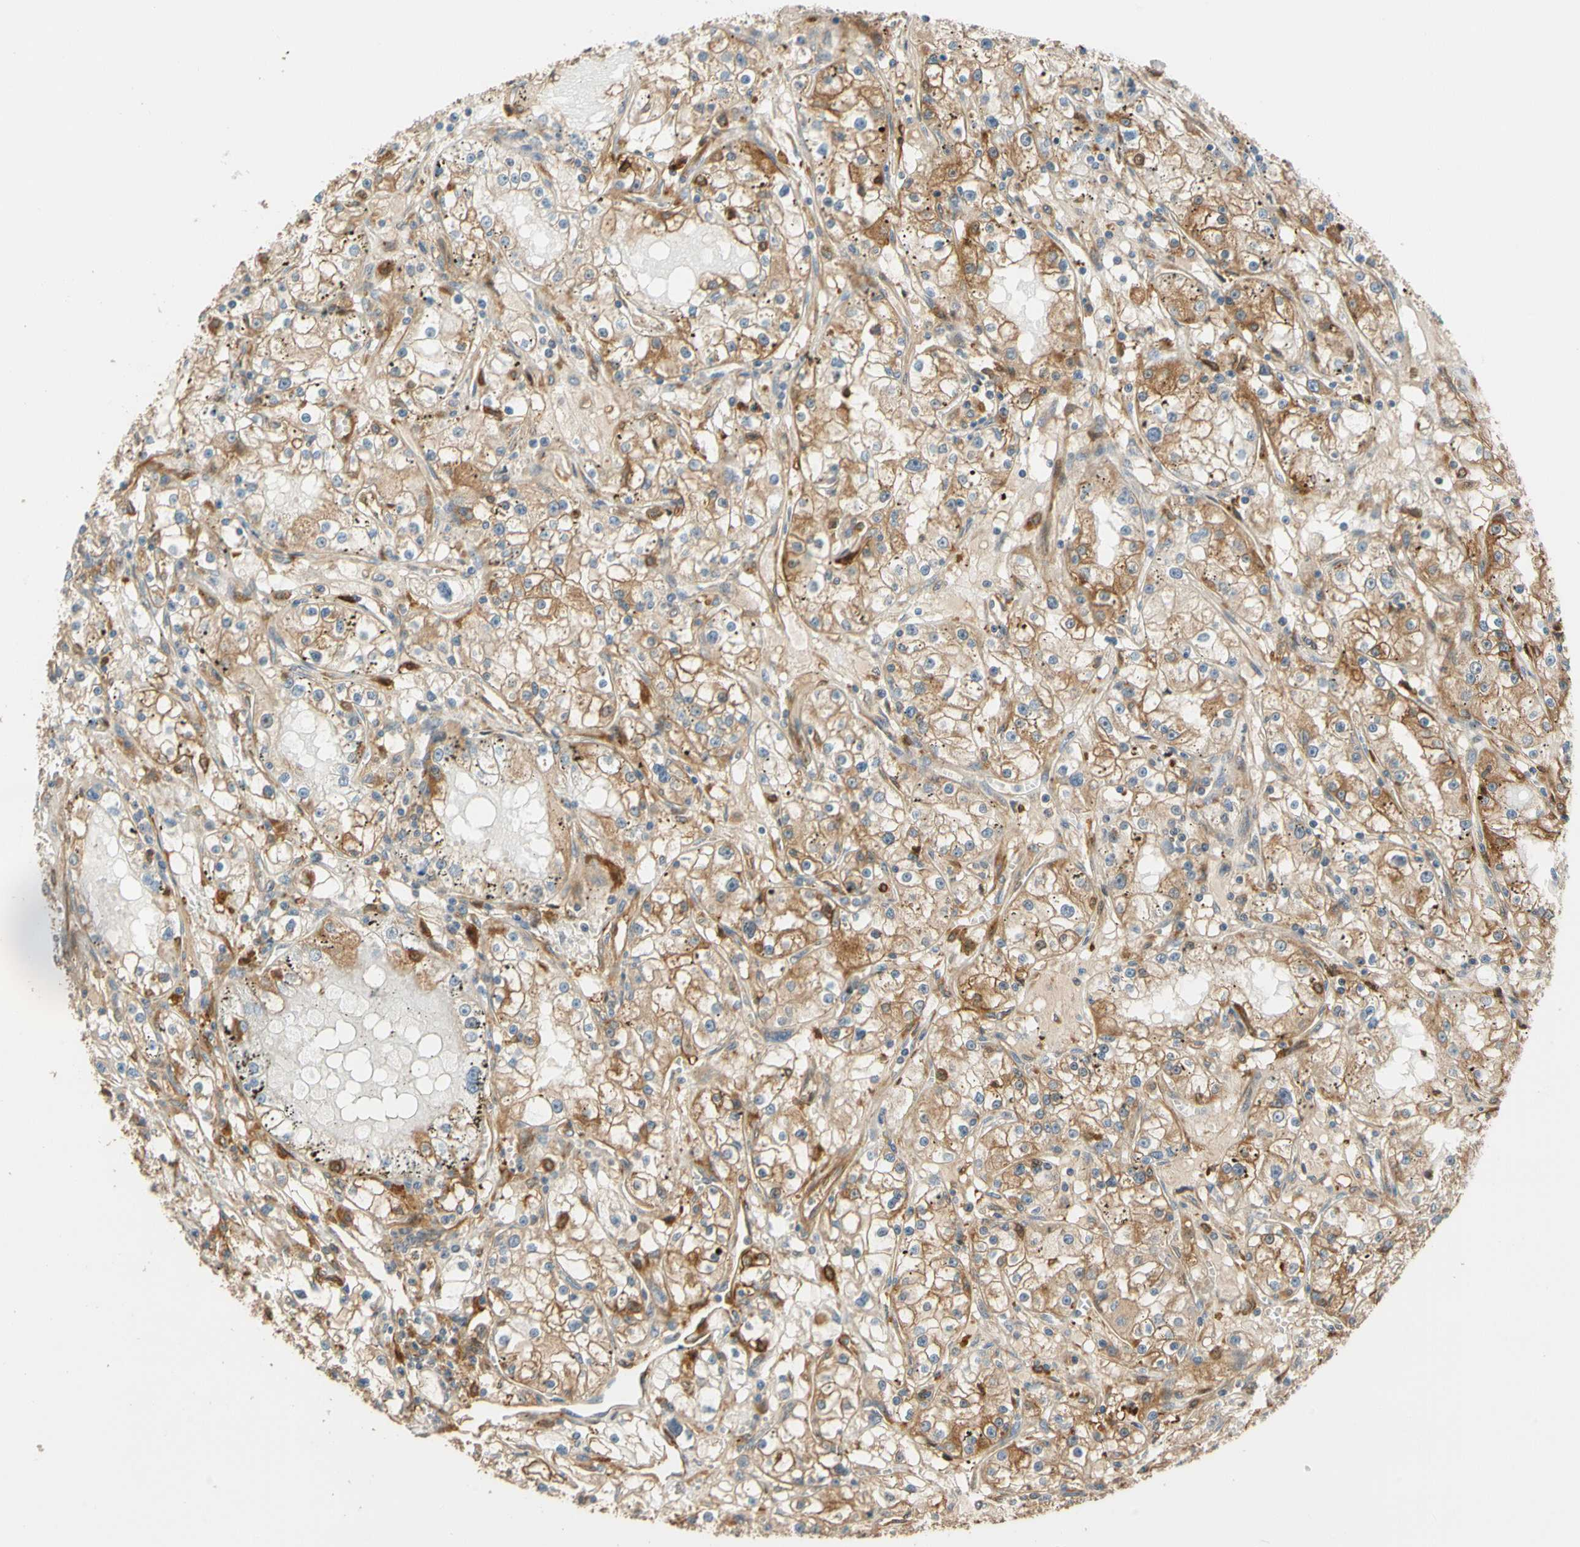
{"staining": {"intensity": "moderate", "quantity": ">75%", "location": "cytoplasmic/membranous"}, "tissue": "renal cancer", "cell_type": "Tumor cells", "image_type": "cancer", "snomed": [{"axis": "morphology", "description": "Adenocarcinoma, NOS"}, {"axis": "topography", "description": "Kidney"}], "caption": "Protein staining demonstrates moderate cytoplasmic/membranous positivity in approximately >75% of tumor cells in renal cancer. Using DAB (3,3'-diaminobenzidine) (brown) and hematoxylin (blue) stains, captured at high magnification using brightfield microscopy.", "gene": "PARP14", "patient": {"sex": "male", "age": 56}}